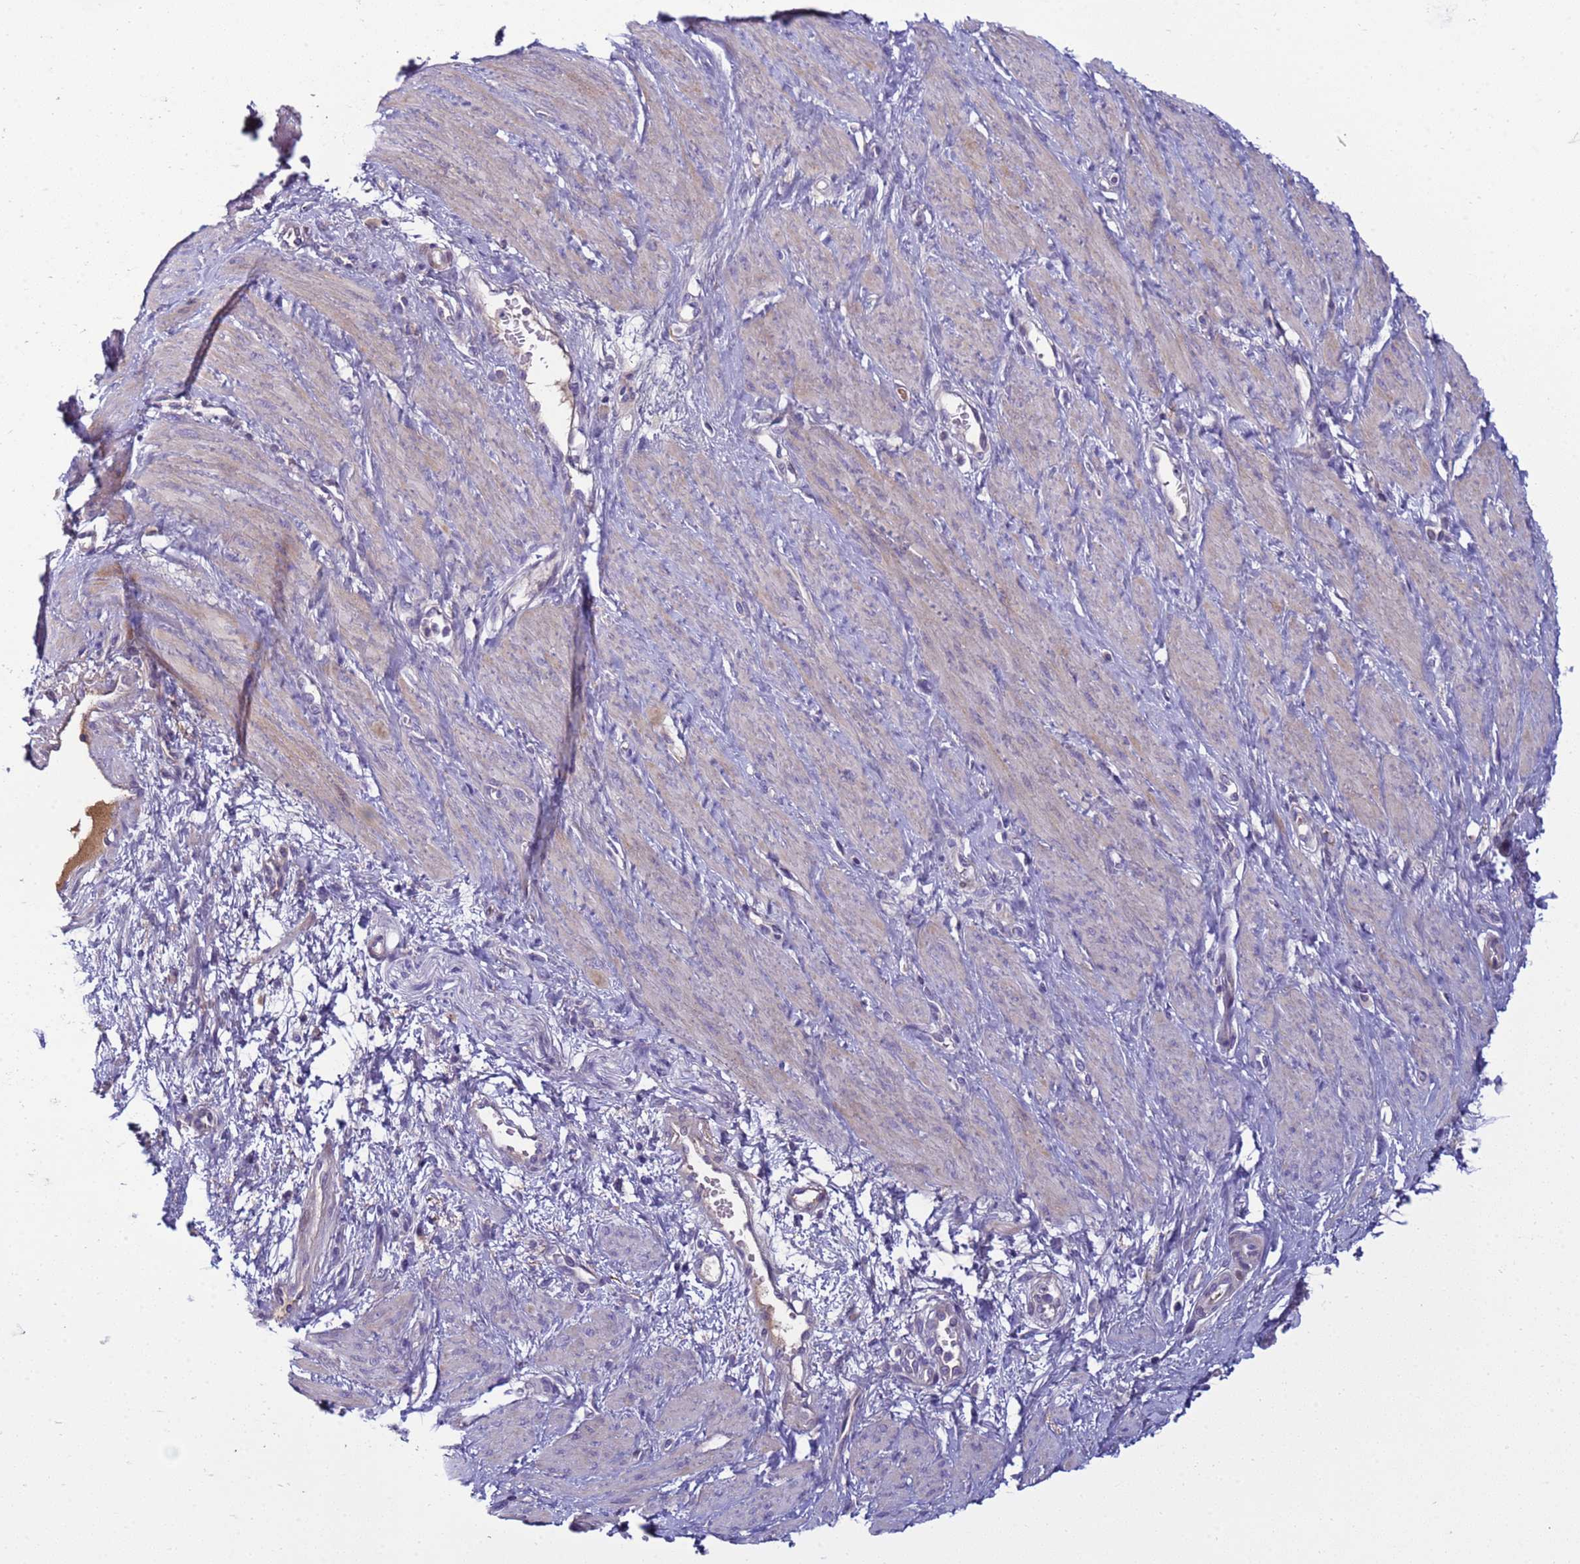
{"staining": {"intensity": "weak", "quantity": "<25%", "location": "cytoplasmic/membranous"}, "tissue": "smooth muscle", "cell_type": "Smooth muscle cells", "image_type": "normal", "snomed": [{"axis": "morphology", "description": "Normal tissue, NOS"}, {"axis": "topography", "description": "Smooth muscle"}, {"axis": "topography", "description": "Uterus"}], "caption": "Immunohistochemistry (IHC) image of normal smooth muscle stained for a protein (brown), which reveals no staining in smooth muscle cells. (Stains: DAB IHC with hematoxylin counter stain, Microscopy: brightfield microscopy at high magnification).", "gene": "TRIM51G", "patient": {"sex": "female", "age": 39}}